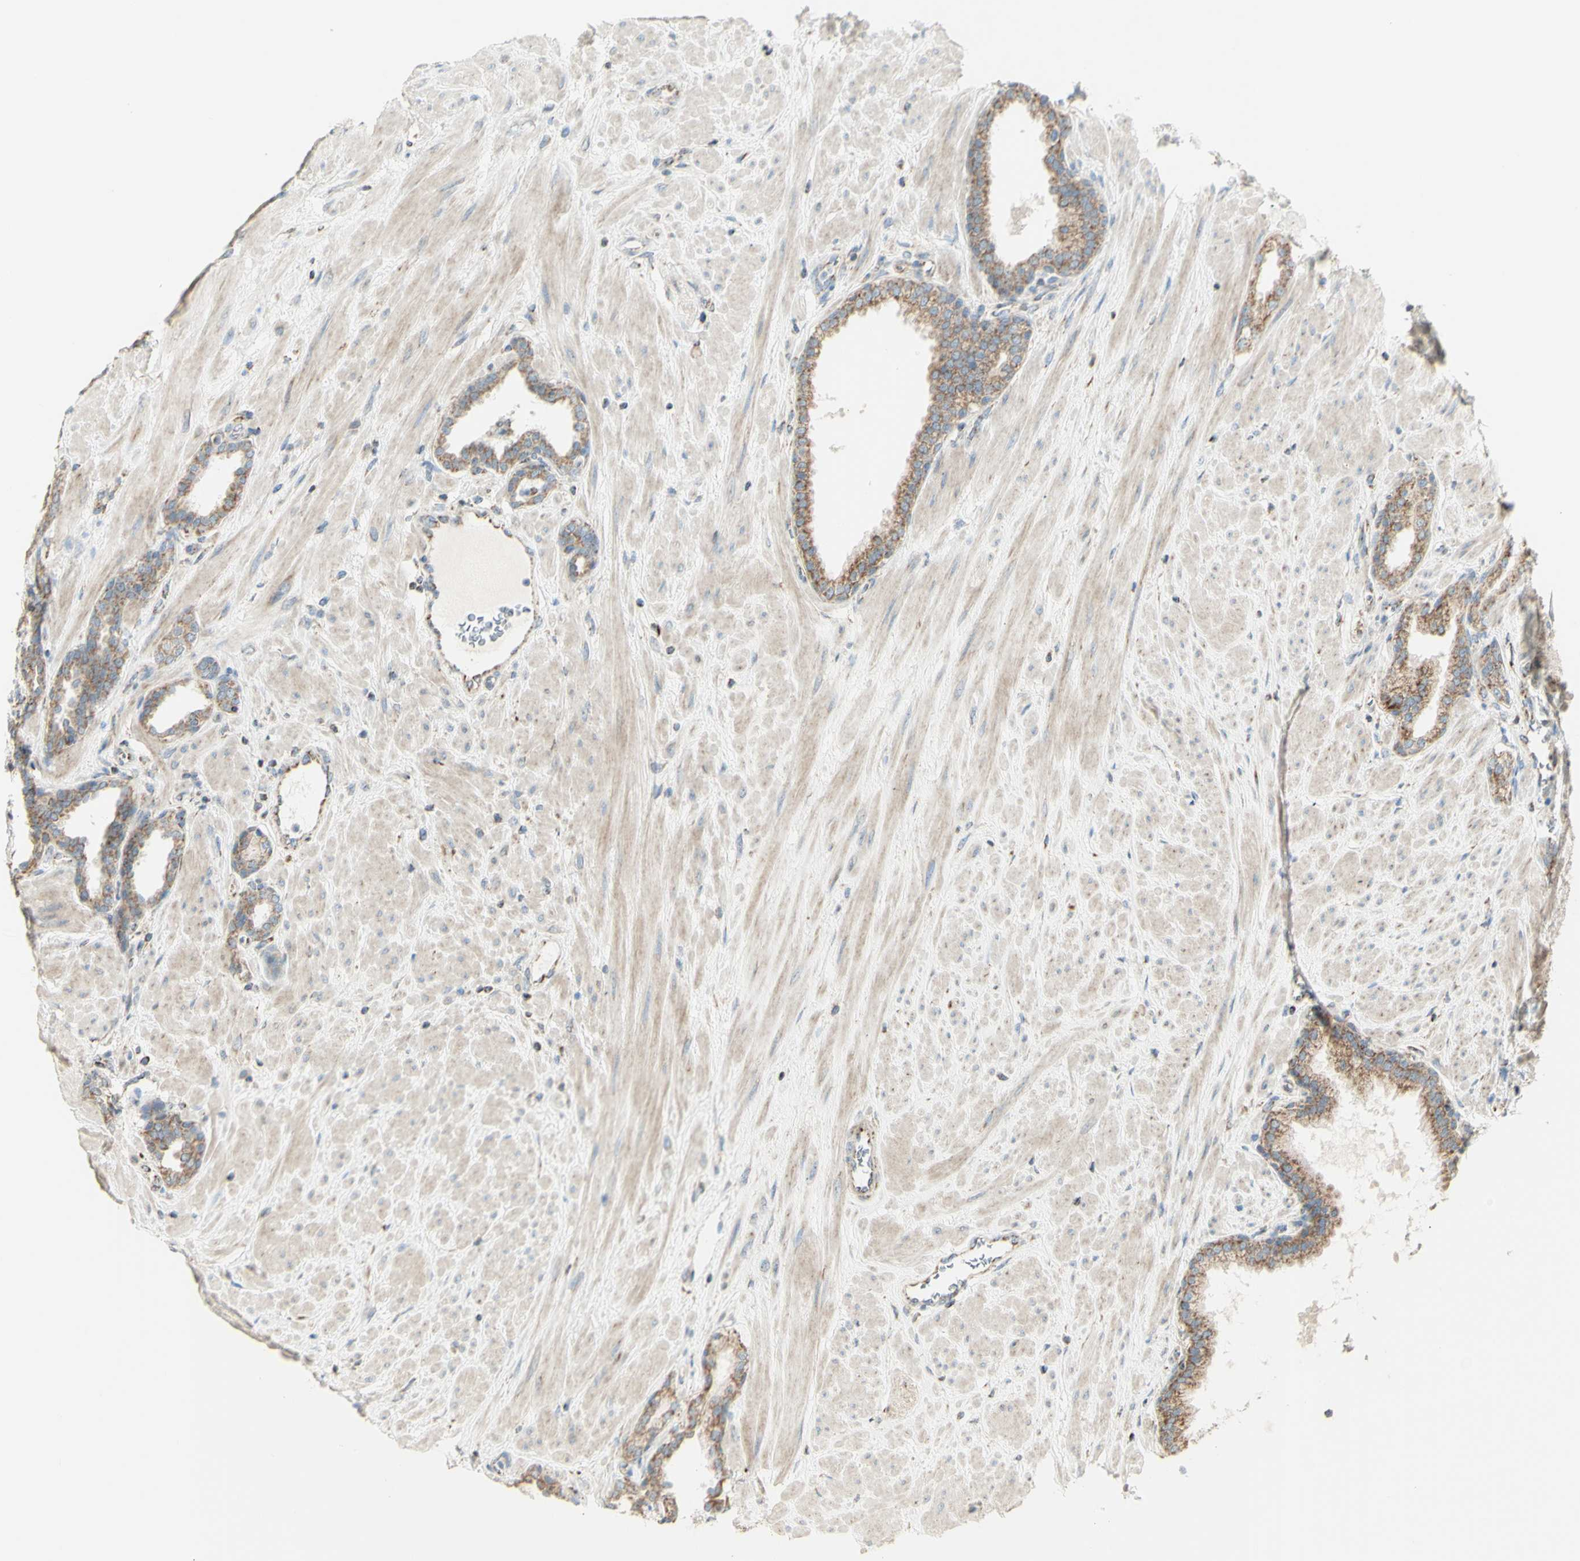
{"staining": {"intensity": "weak", "quantity": ">75%", "location": "cytoplasmic/membranous"}, "tissue": "prostate", "cell_type": "Glandular cells", "image_type": "normal", "snomed": [{"axis": "morphology", "description": "Normal tissue, NOS"}, {"axis": "topography", "description": "Prostate"}], "caption": "Weak cytoplasmic/membranous positivity is appreciated in approximately >75% of glandular cells in benign prostate. The staining was performed using DAB, with brown indicating positive protein expression. Nuclei are stained blue with hematoxylin.", "gene": "LETM1", "patient": {"sex": "male", "age": 51}}